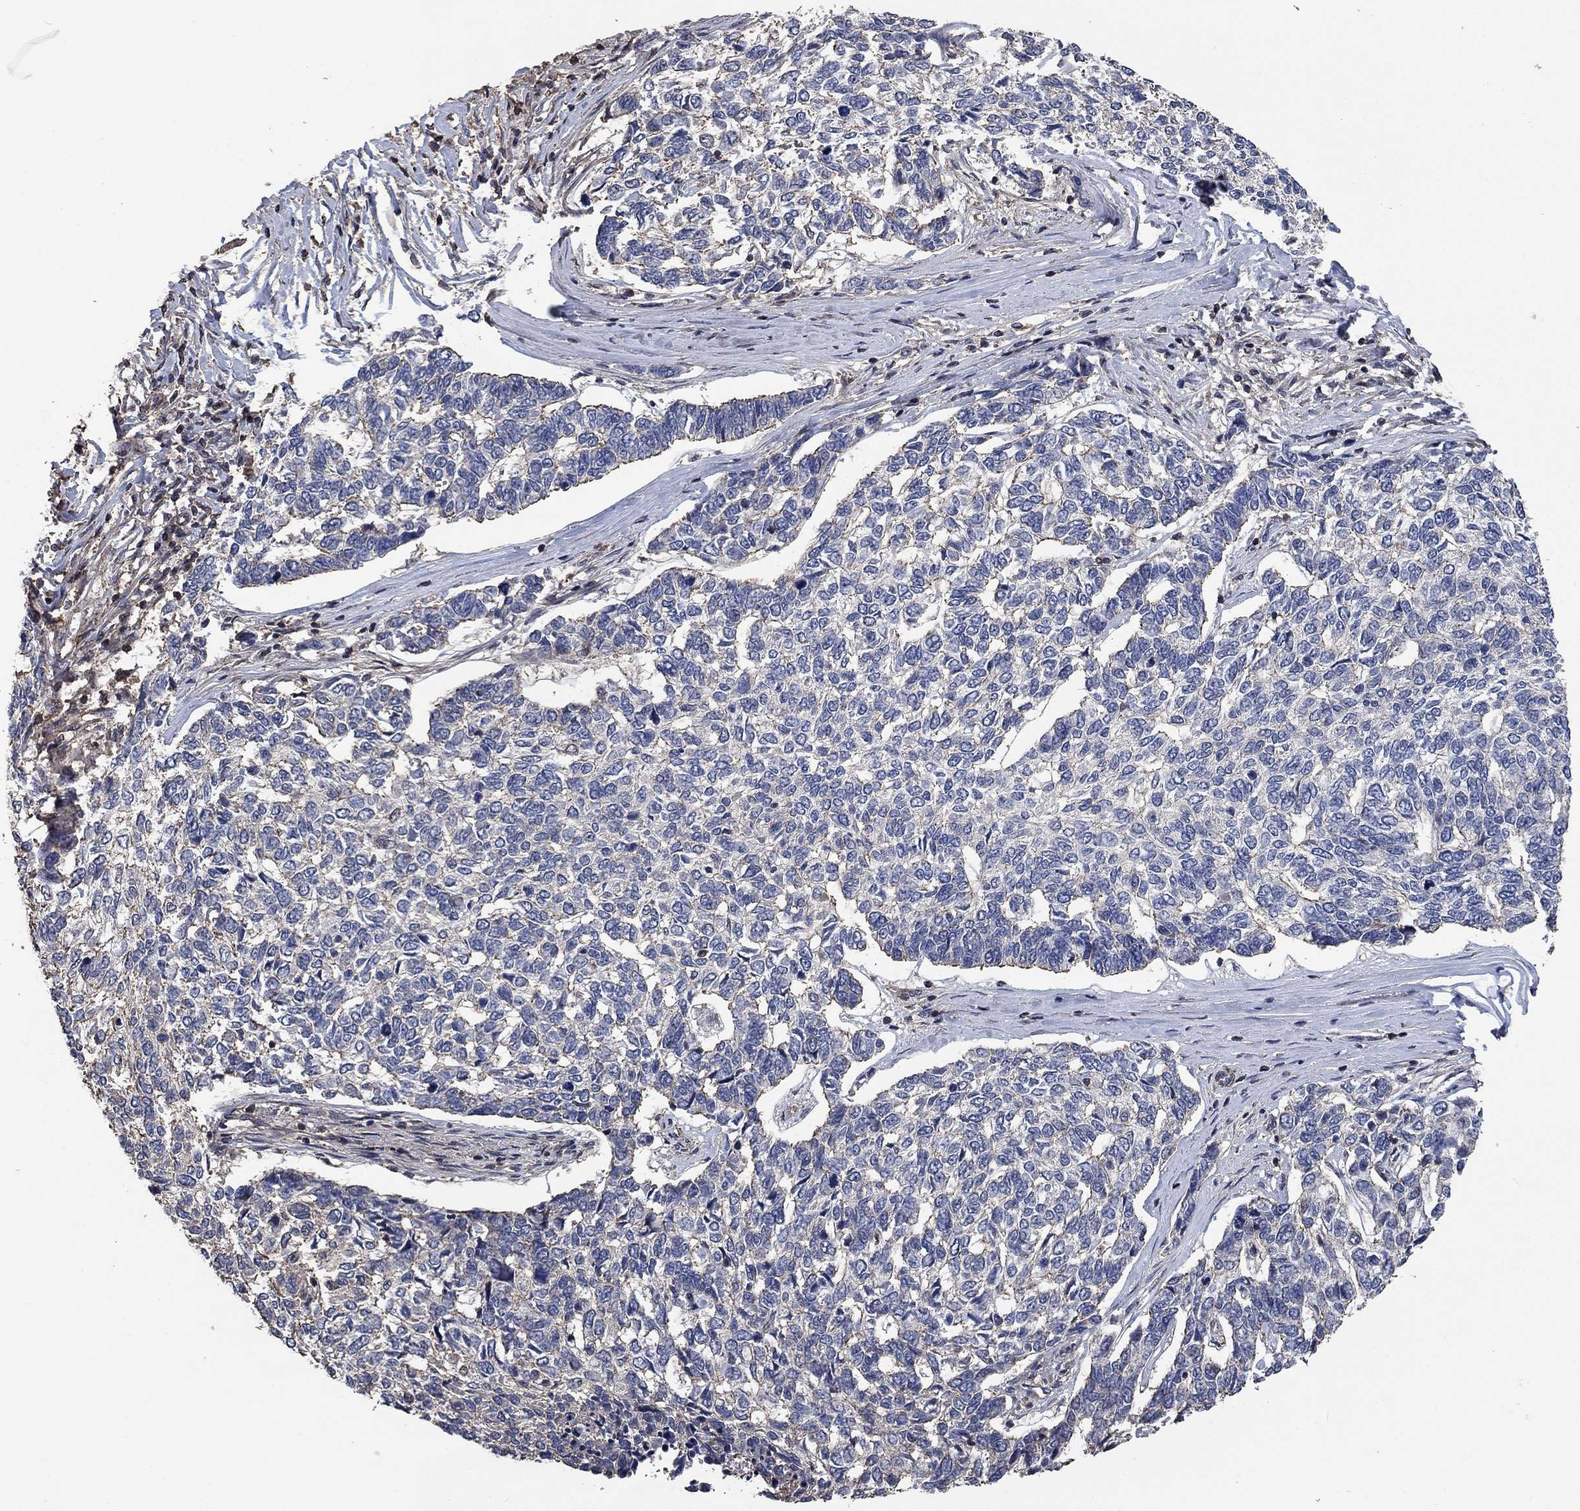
{"staining": {"intensity": "negative", "quantity": "none", "location": "none"}, "tissue": "skin cancer", "cell_type": "Tumor cells", "image_type": "cancer", "snomed": [{"axis": "morphology", "description": "Basal cell carcinoma"}, {"axis": "topography", "description": "Skin"}], "caption": "This histopathology image is of skin cancer stained with immunohistochemistry to label a protein in brown with the nuclei are counter-stained blue. There is no positivity in tumor cells. The staining is performed using DAB (3,3'-diaminobenzidine) brown chromogen with nuclei counter-stained in using hematoxylin.", "gene": "PDE3A", "patient": {"sex": "female", "age": 65}}